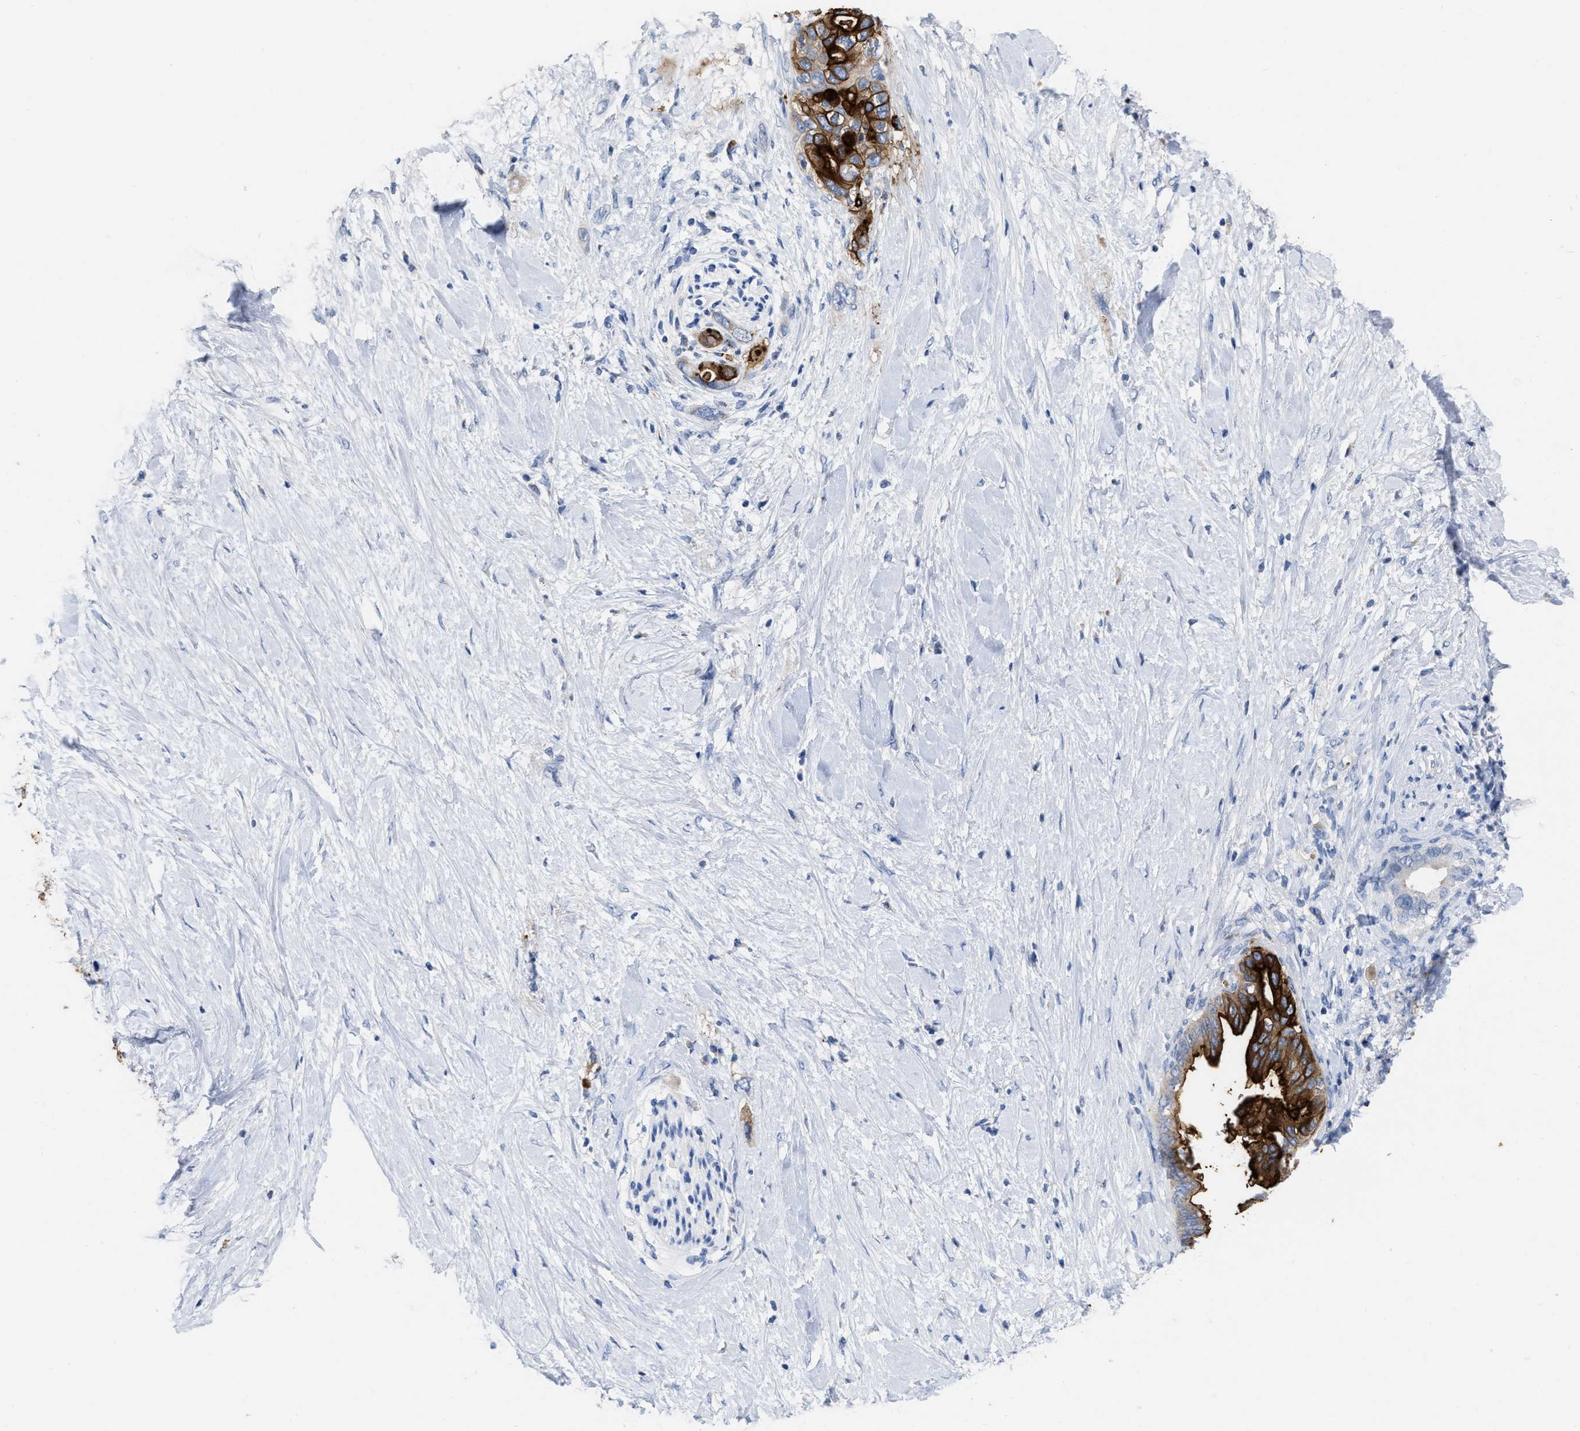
{"staining": {"intensity": "strong", "quantity": ">75%", "location": "cytoplasmic/membranous"}, "tissue": "pancreatic cancer", "cell_type": "Tumor cells", "image_type": "cancer", "snomed": [{"axis": "morphology", "description": "Adenocarcinoma, NOS"}, {"axis": "topography", "description": "Pancreas"}], "caption": "Immunohistochemical staining of pancreatic cancer (adenocarcinoma) displays strong cytoplasmic/membranous protein expression in about >75% of tumor cells. Nuclei are stained in blue.", "gene": "CEACAM5", "patient": {"sex": "female", "age": 56}}